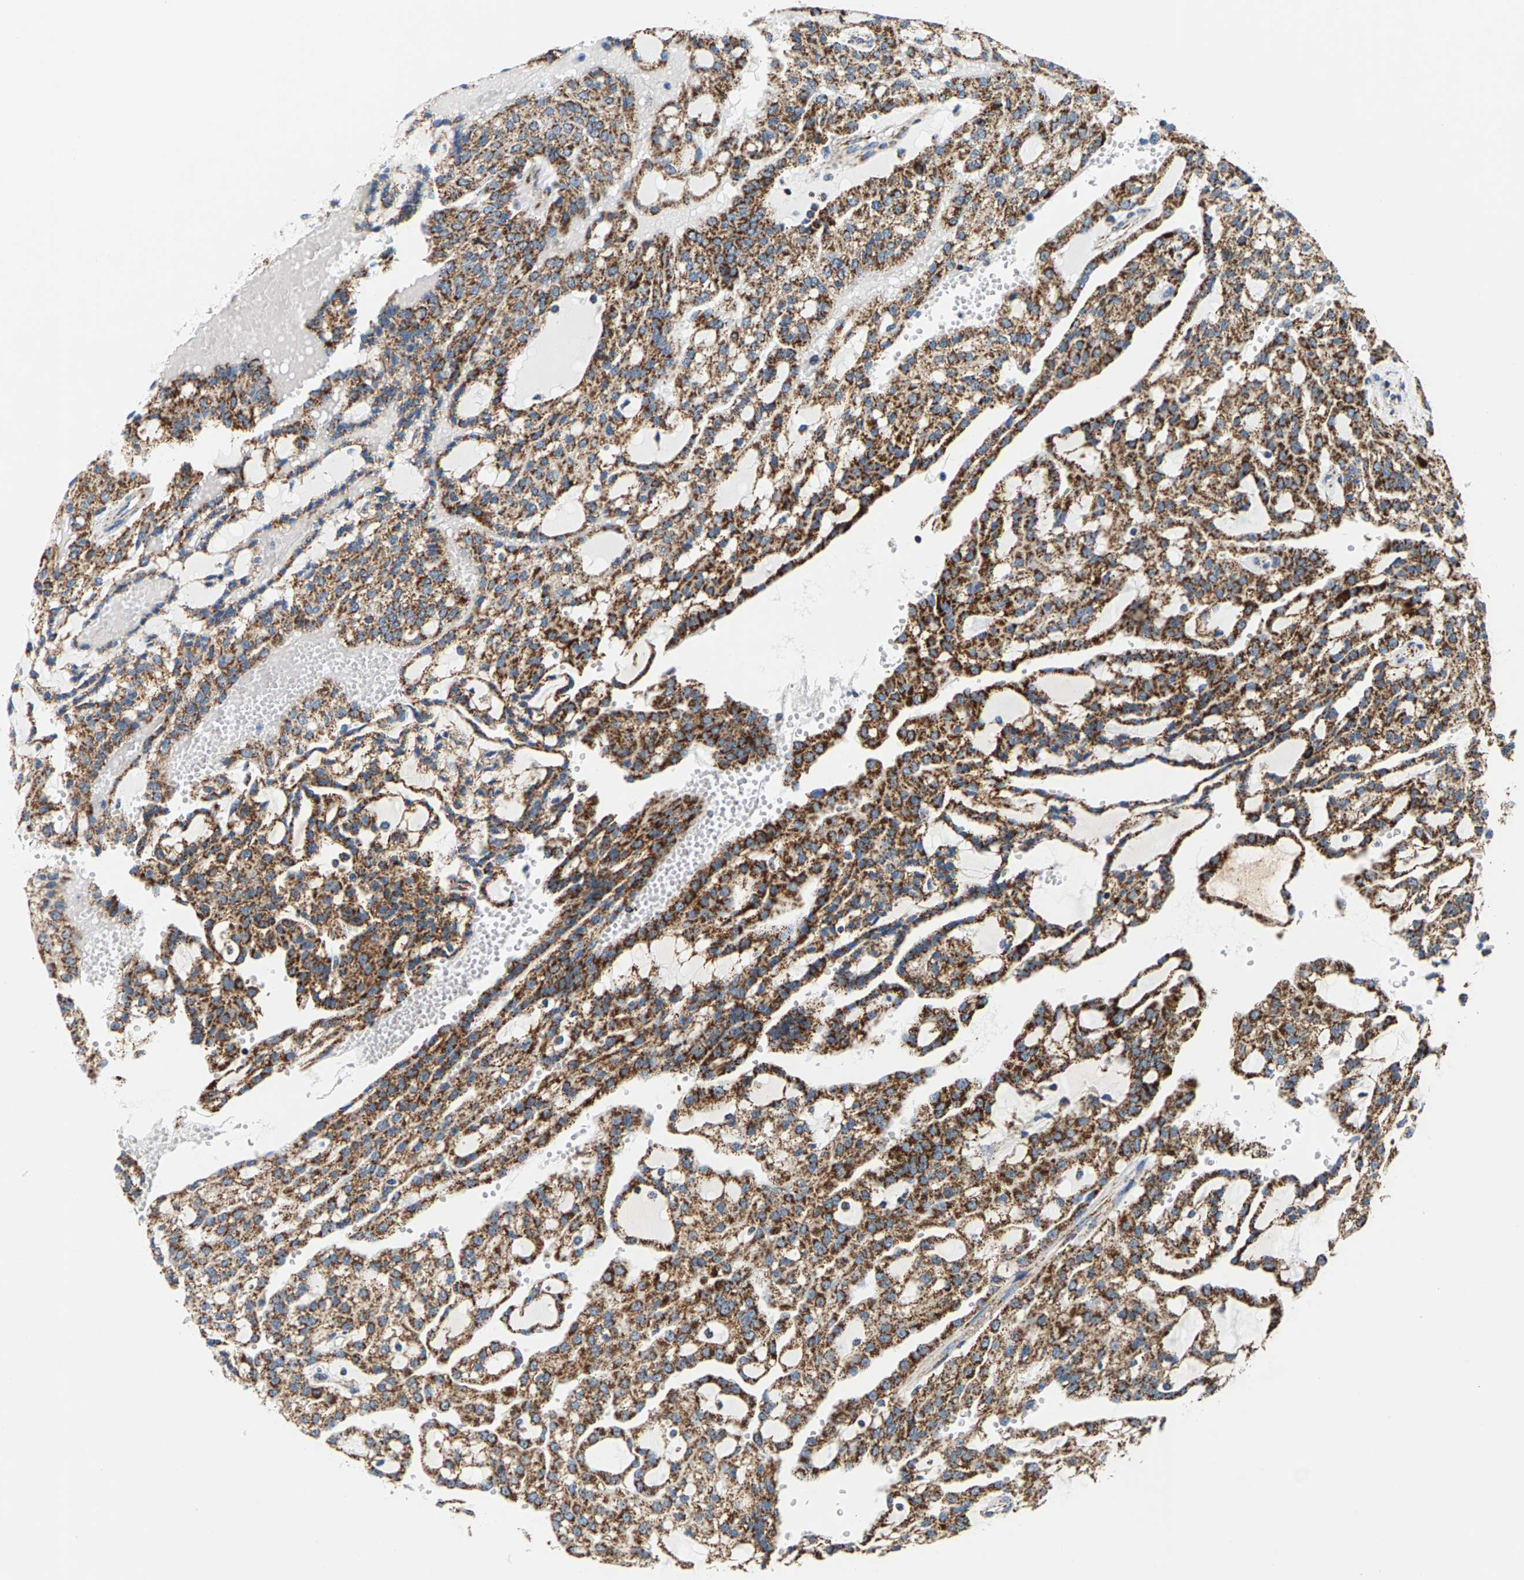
{"staining": {"intensity": "moderate", "quantity": ">75%", "location": "cytoplasmic/membranous"}, "tissue": "renal cancer", "cell_type": "Tumor cells", "image_type": "cancer", "snomed": [{"axis": "morphology", "description": "Adenocarcinoma, NOS"}, {"axis": "topography", "description": "Kidney"}], "caption": "The image demonstrates immunohistochemical staining of renal cancer. There is moderate cytoplasmic/membranous expression is appreciated in about >75% of tumor cells.", "gene": "PDE1A", "patient": {"sex": "male", "age": 63}}